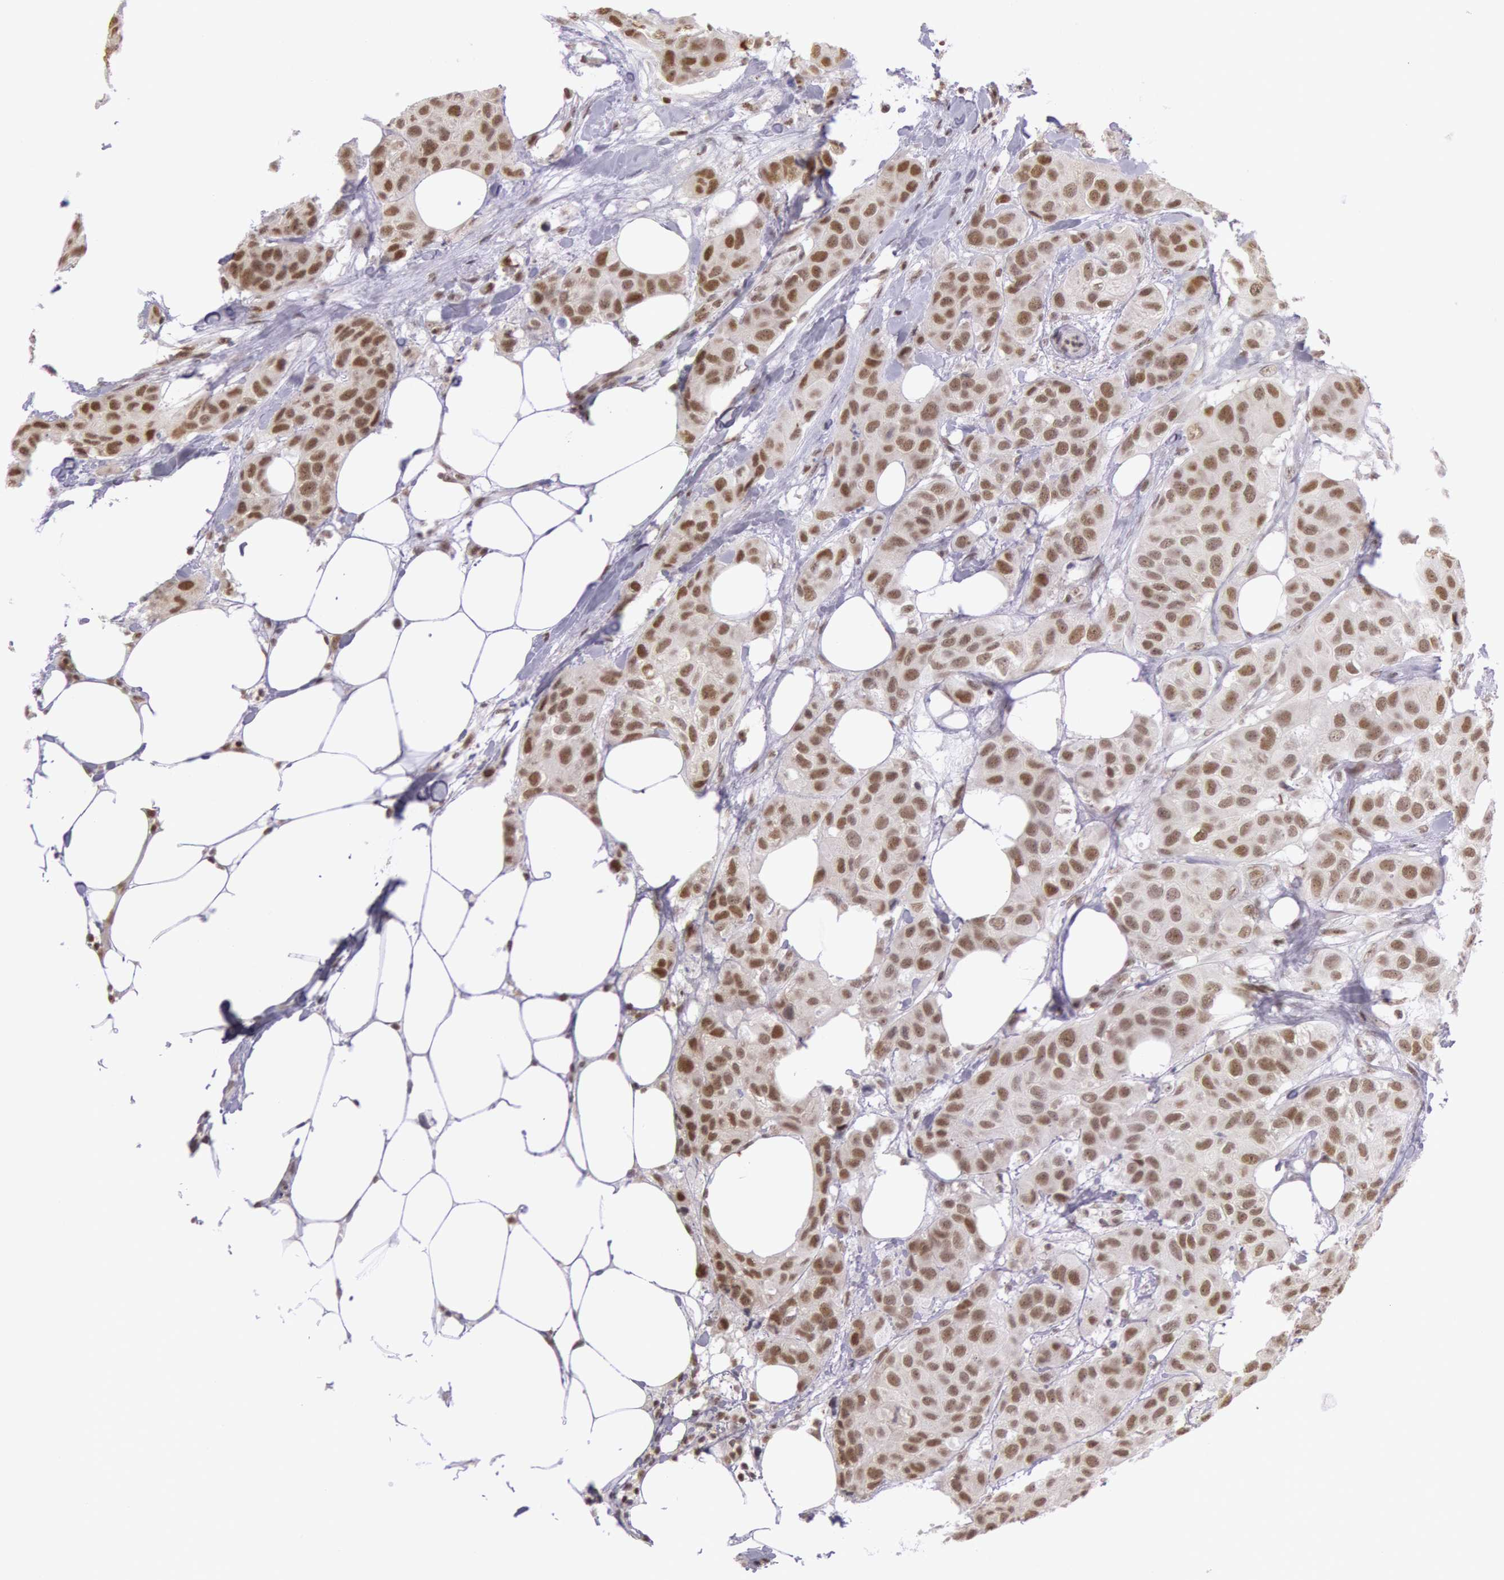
{"staining": {"intensity": "strong", "quantity": ">75%", "location": "nuclear"}, "tissue": "breast cancer", "cell_type": "Tumor cells", "image_type": "cancer", "snomed": [{"axis": "morphology", "description": "Duct carcinoma"}, {"axis": "topography", "description": "Breast"}], "caption": "This photomicrograph exhibits IHC staining of human intraductal carcinoma (breast), with high strong nuclear staining in about >75% of tumor cells.", "gene": "ESS2", "patient": {"sex": "female", "age": 68}}